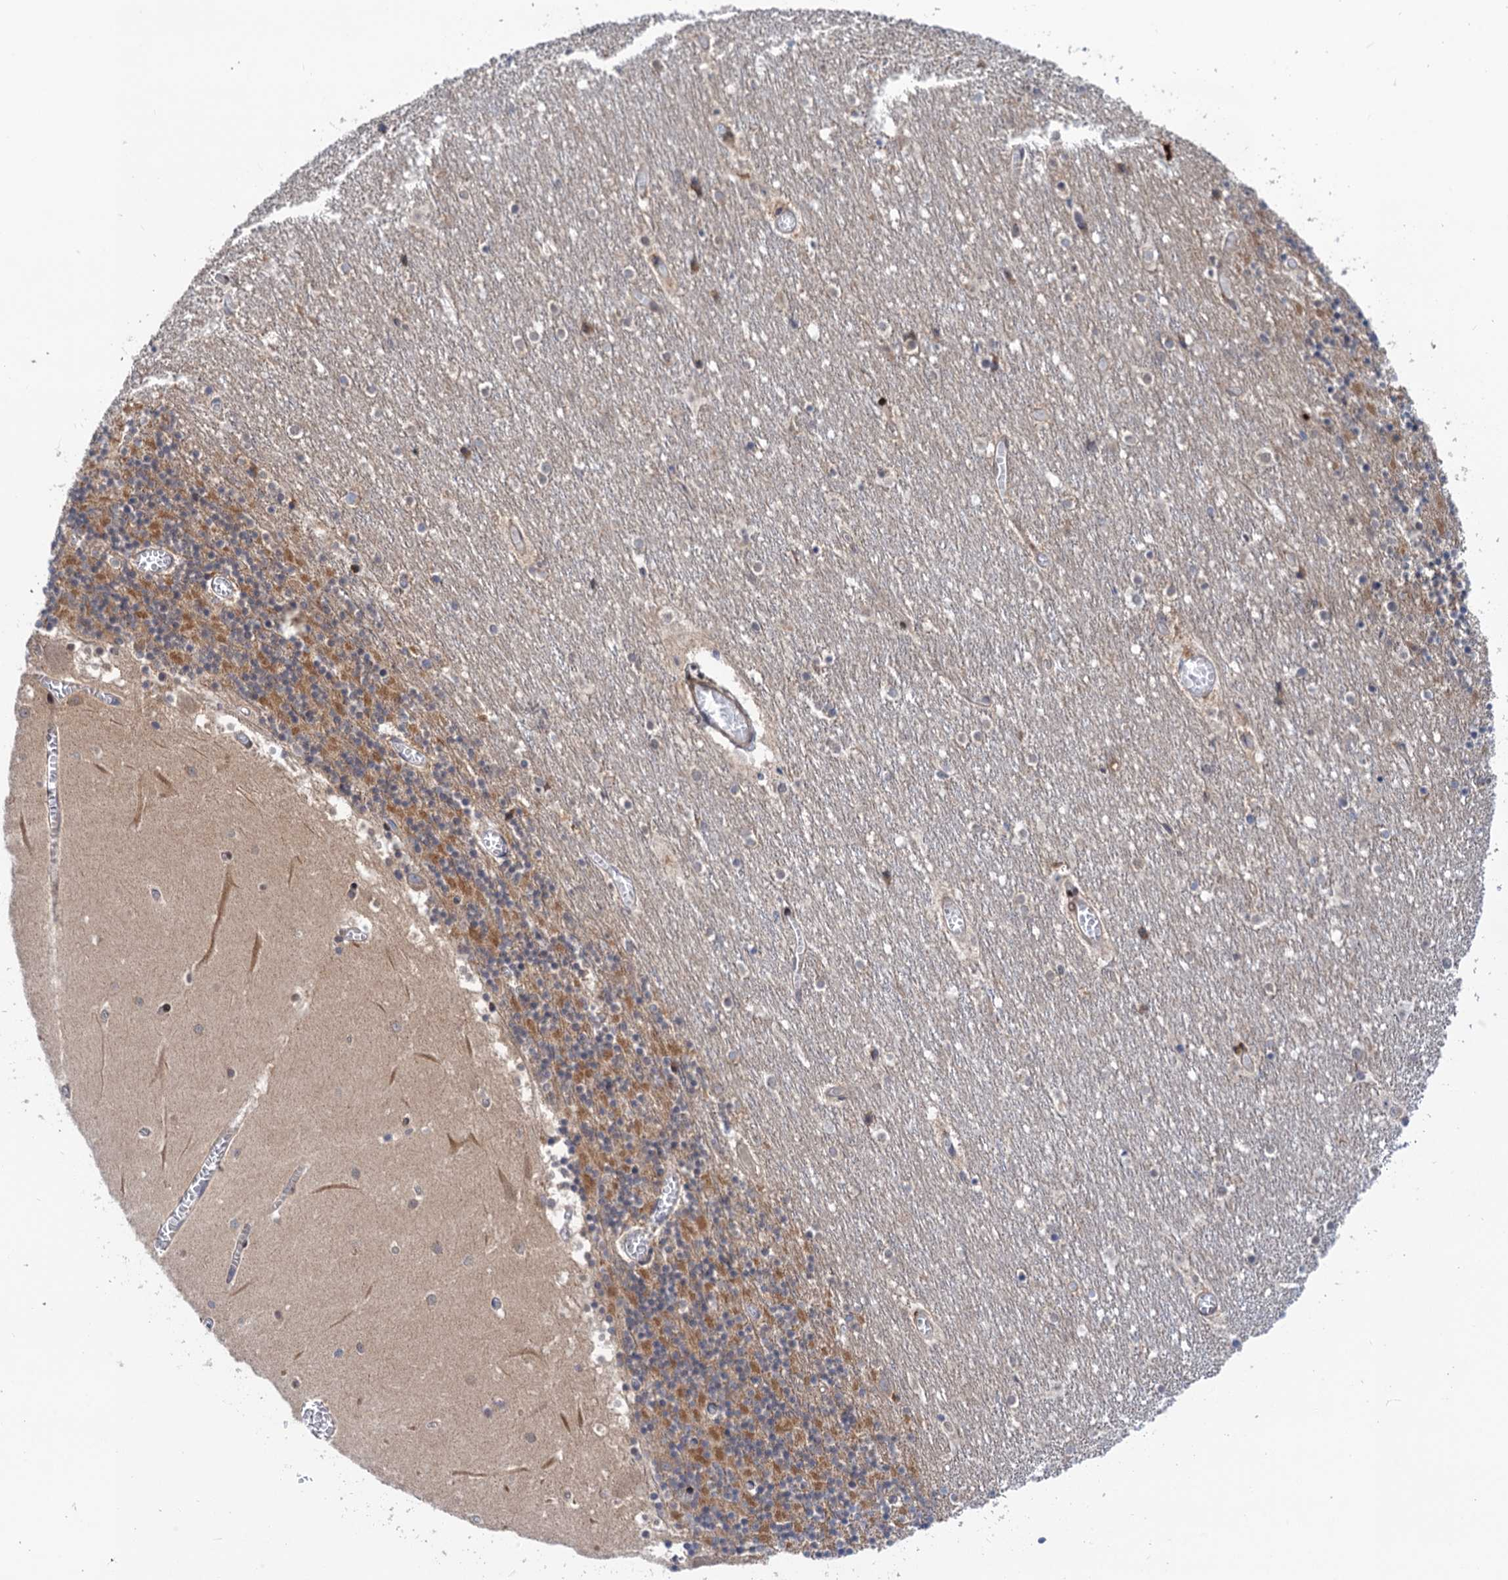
{"staining": {"intensity": "moderate", "quantity": "25%-75%", "location": "cytoplasmic/membranous"}, "tissue": "cerebellum", "cell_type": "Cells in granular layer", "image_type": "normal", "snomed": [{"axis": "morphology", "description": "Normal tissue, NOS"}, {"axis": "topography", "description": "Cerebellum"}], "caption": "Immunohistochemical staining of unremarkable human cerebellum exhibits moderate cytoplasmic/membranous protein positivity in approximately 25%-75% of cells in granular layer. Immunohistochemistry stains the protein in brown and the nuclei are stained blue.", "gene": "NEK8", "patient": {"sex": "female", "age": 28}}